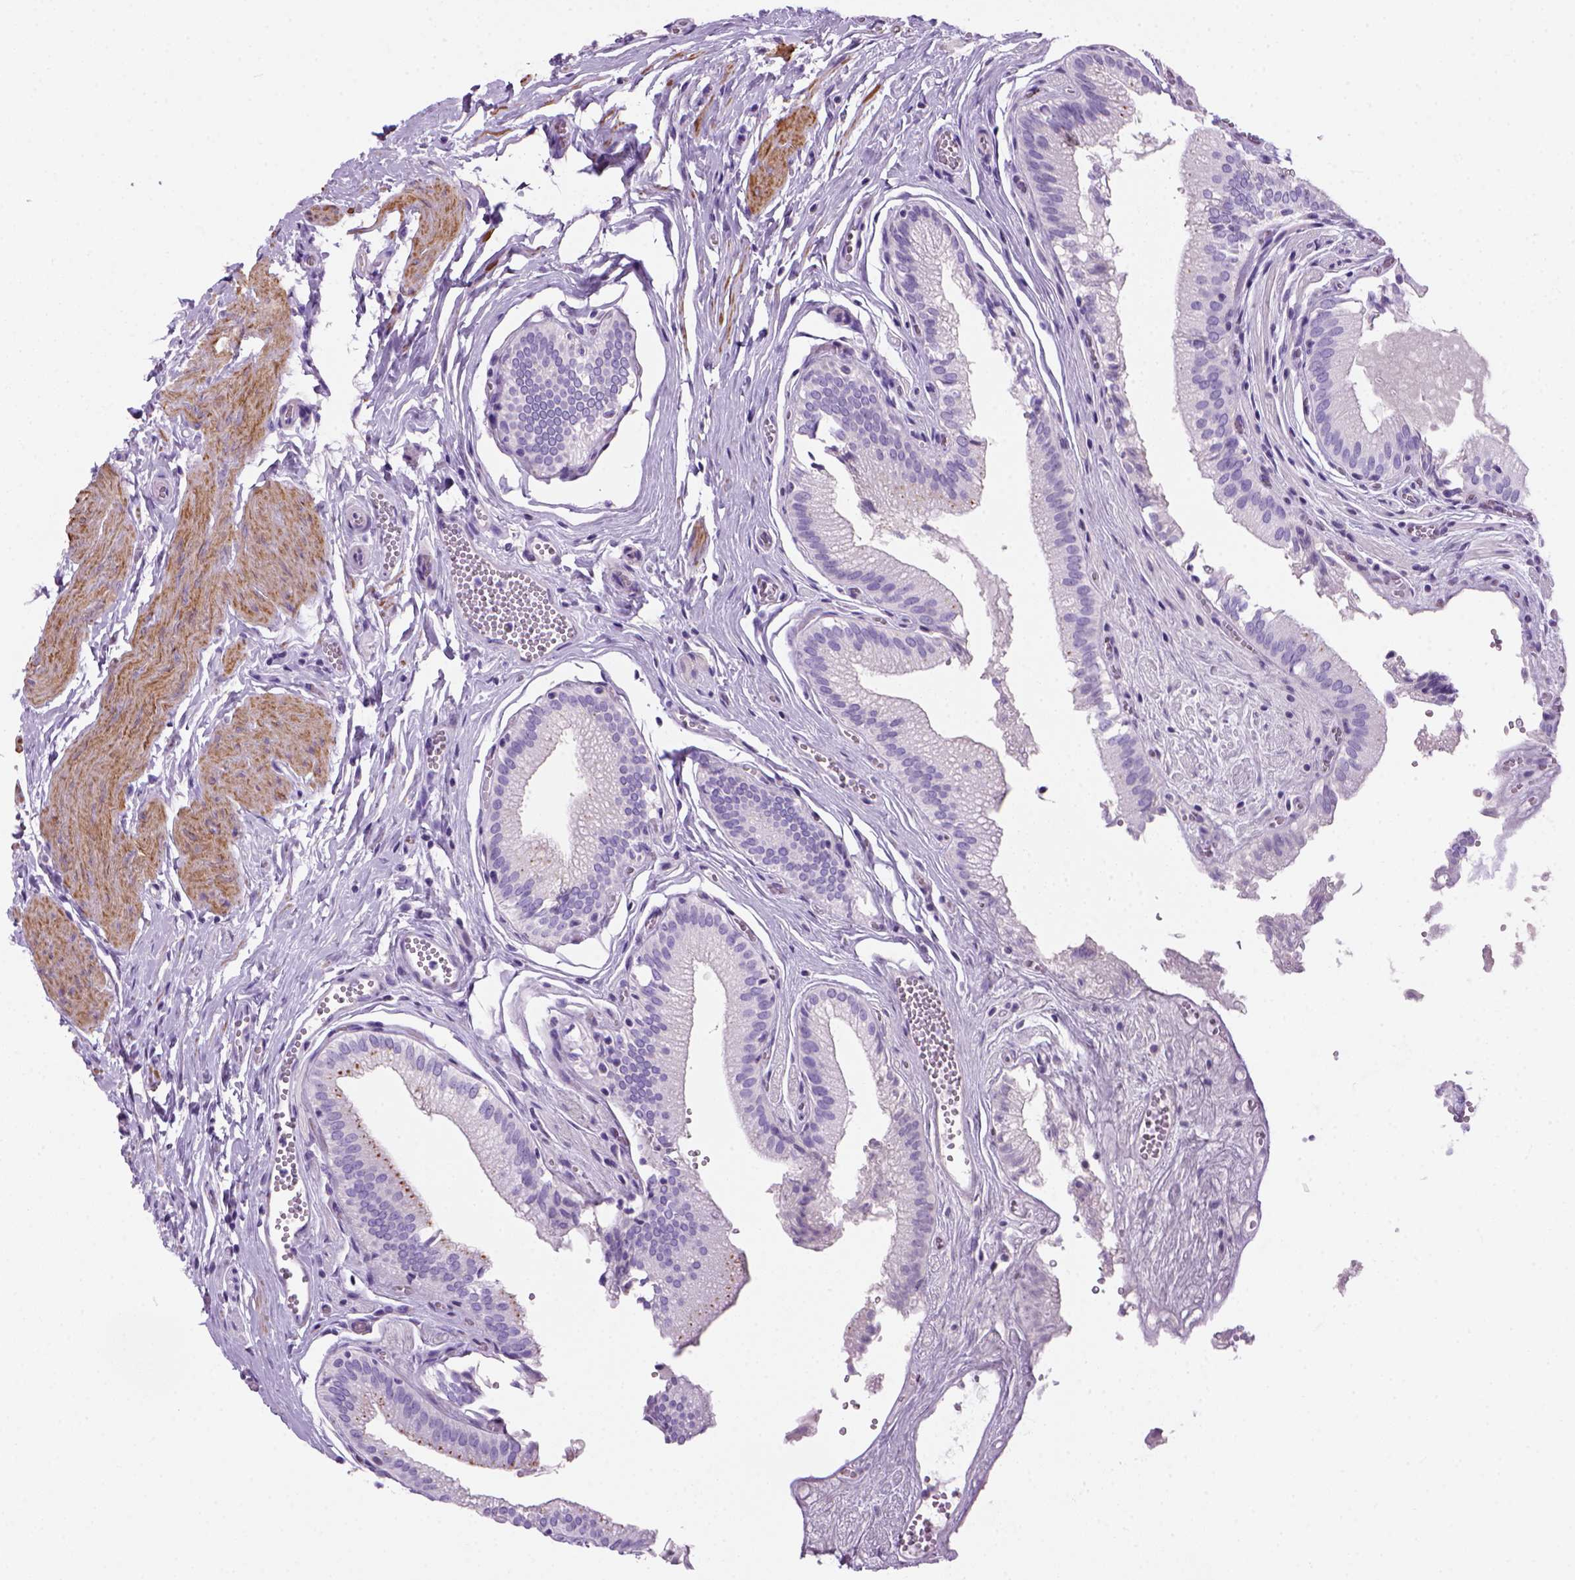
{"staining": {"intensity": "negative", "quantity": "none", "location": "none"}, "tissue": "gallbladder", "cell_type": "Glandular cells", "image_type": "normal", "snomed": [{"axis": "morphology", "description": "Normal tissue, NOS"}, {"axis": "topography", "description": "Gallbladder"}, {"axis": "topography", "description": "Peripheral nerve tissue"}], "caption": "This is an IHC image of normal human gallbladder. There is no staining in glandular cells.", "gene": "ARHGEF33", "patient": {"sex": "male", "age": 17}}